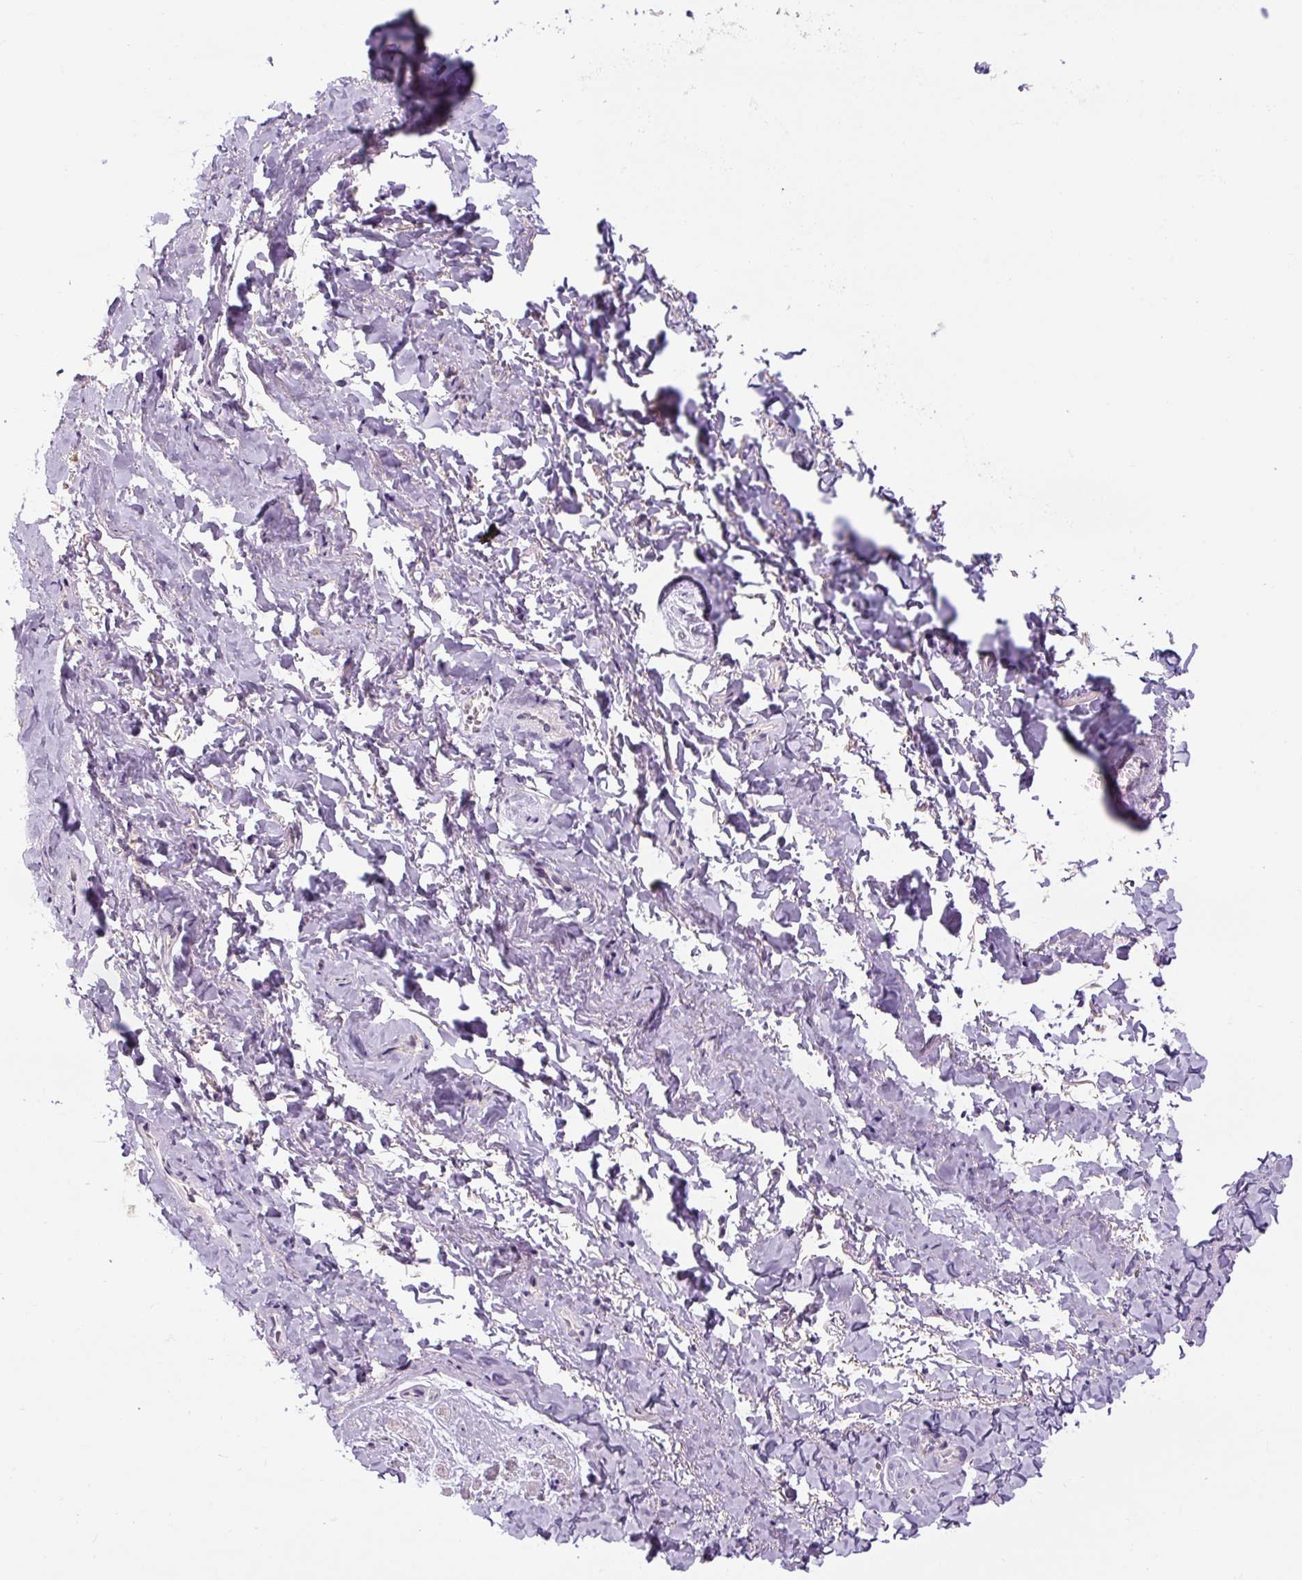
{"staining": {"intensity": "negative", "quantity": "none", "location": "none"}, "tissue": "adipose tissue", "cell_type": "Adipocytes", "image_type": "normal", "snomed": [{"axis": "morphology", "description": "Normal tissue, NOS"}, {"axis": "topography", "description": "Vulva"}, {"axis": "topography", "description": "Vagina"}, {"axis": "topography", "description": "Peripheral nerve tissue"}], "caption": "Immunohistochemistry histopathology image of benign human adipose tissue stained for a protein (brown), which displays no positivity in adipocytes.", "gene": "TIGD2", "patient": {"sex": "female", "age": 66}}